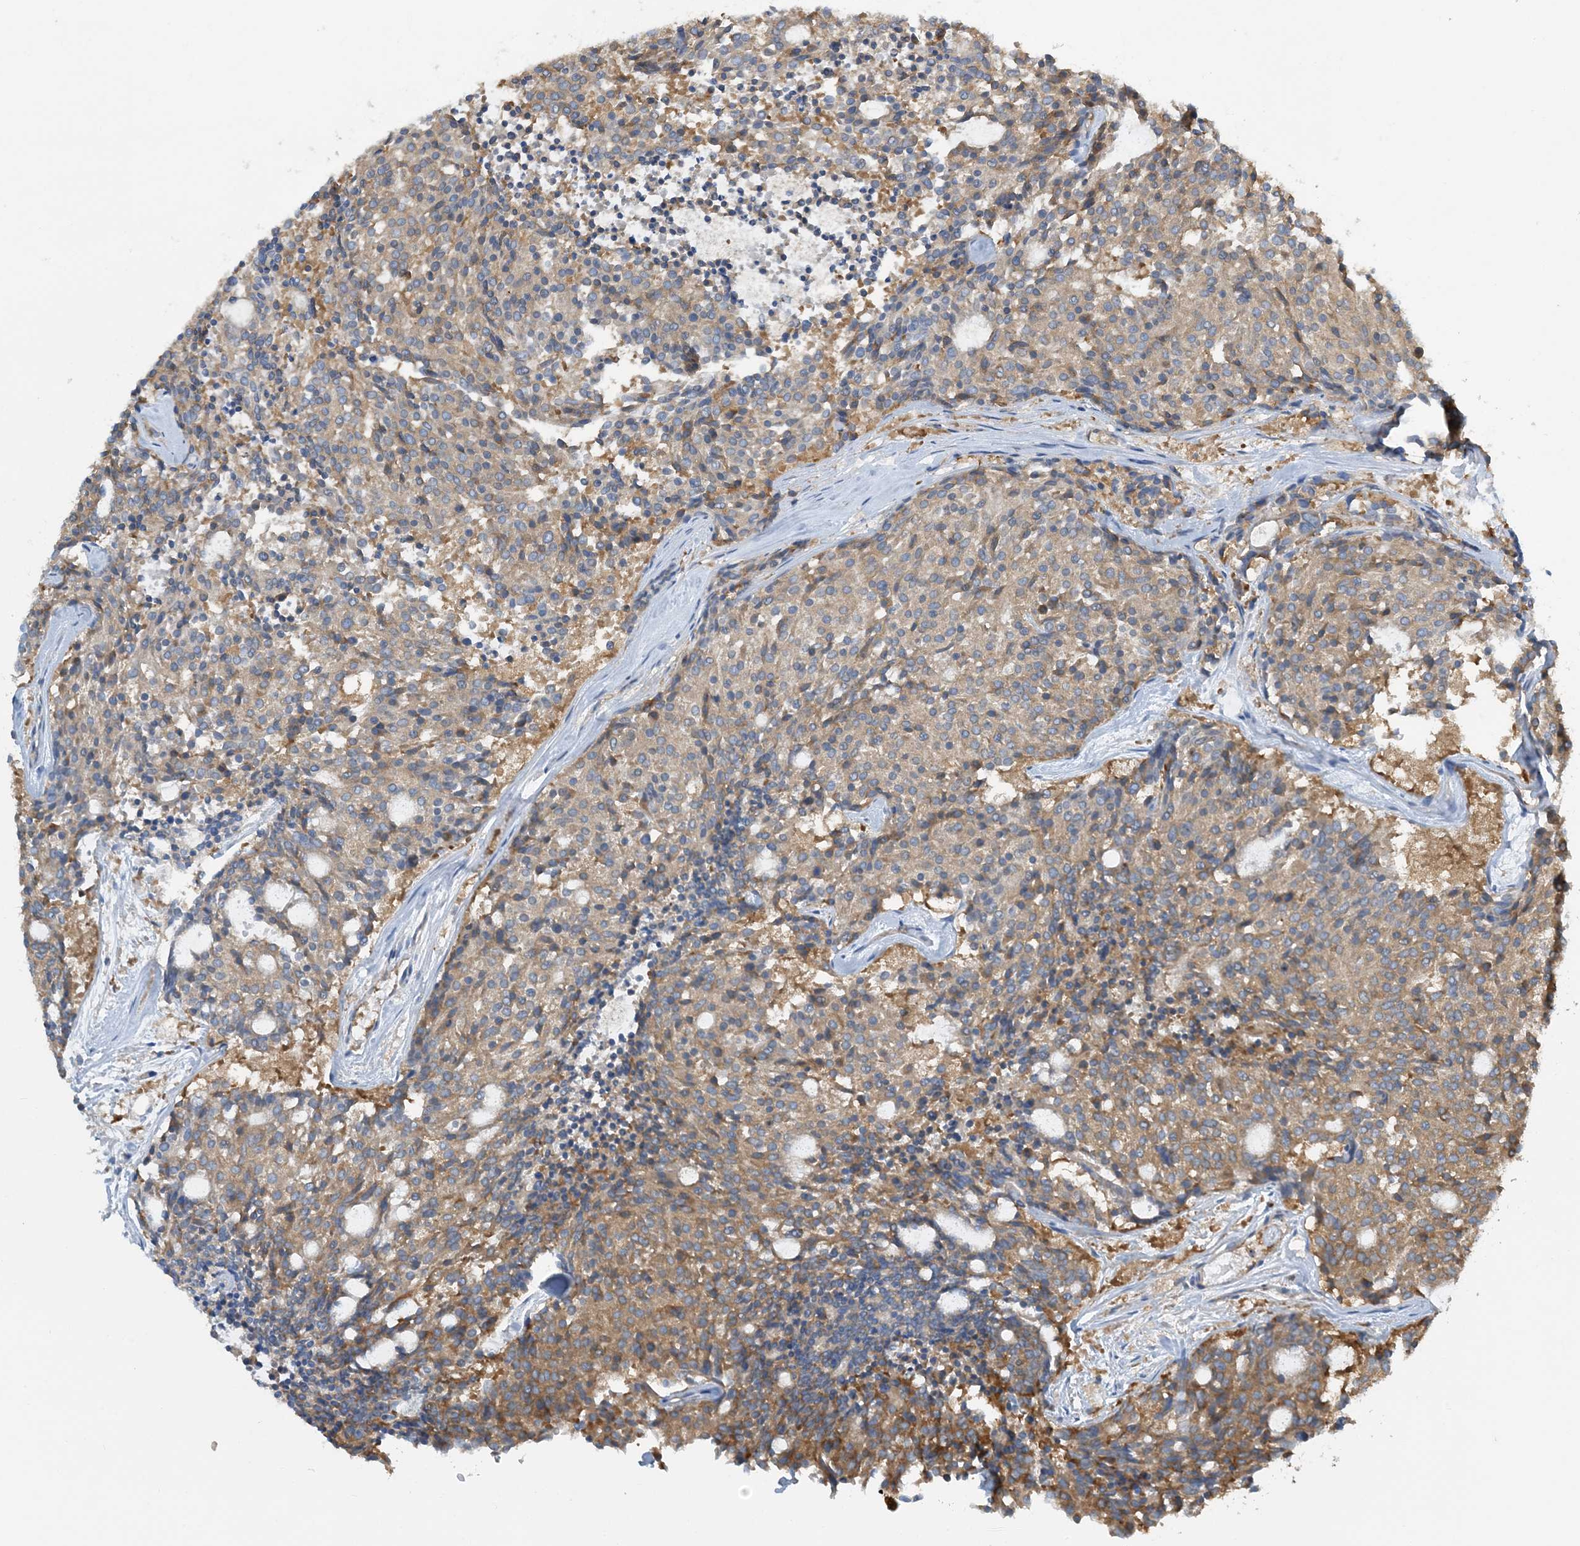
{"staining": {"intensity": "moderate", "quantity": "25%-75%", "location": "cytoplasmic/membranous"}, "tissue": "carcinoid", "cell_type": "Tumor cells", "image_type": "cancer", "snomed": [{"axis": "morphology", "description": "Carcinoid, malignant, NOS"}, {"axis": "topography", "description": "Pancreas"}], "caption": "A brown stain labels moderate cytoplasmic/membranous expression of a protein in human carcinoid (malignant) tumor cells. The staining is performed using DAB (3,3'-diaminobenzidine) brown chromogen to label protein expression. The nuclei are counter-stained blue using hematoxylin.", "gene": "SIDT1", "patient": {"sex": "female", "age": 54}}